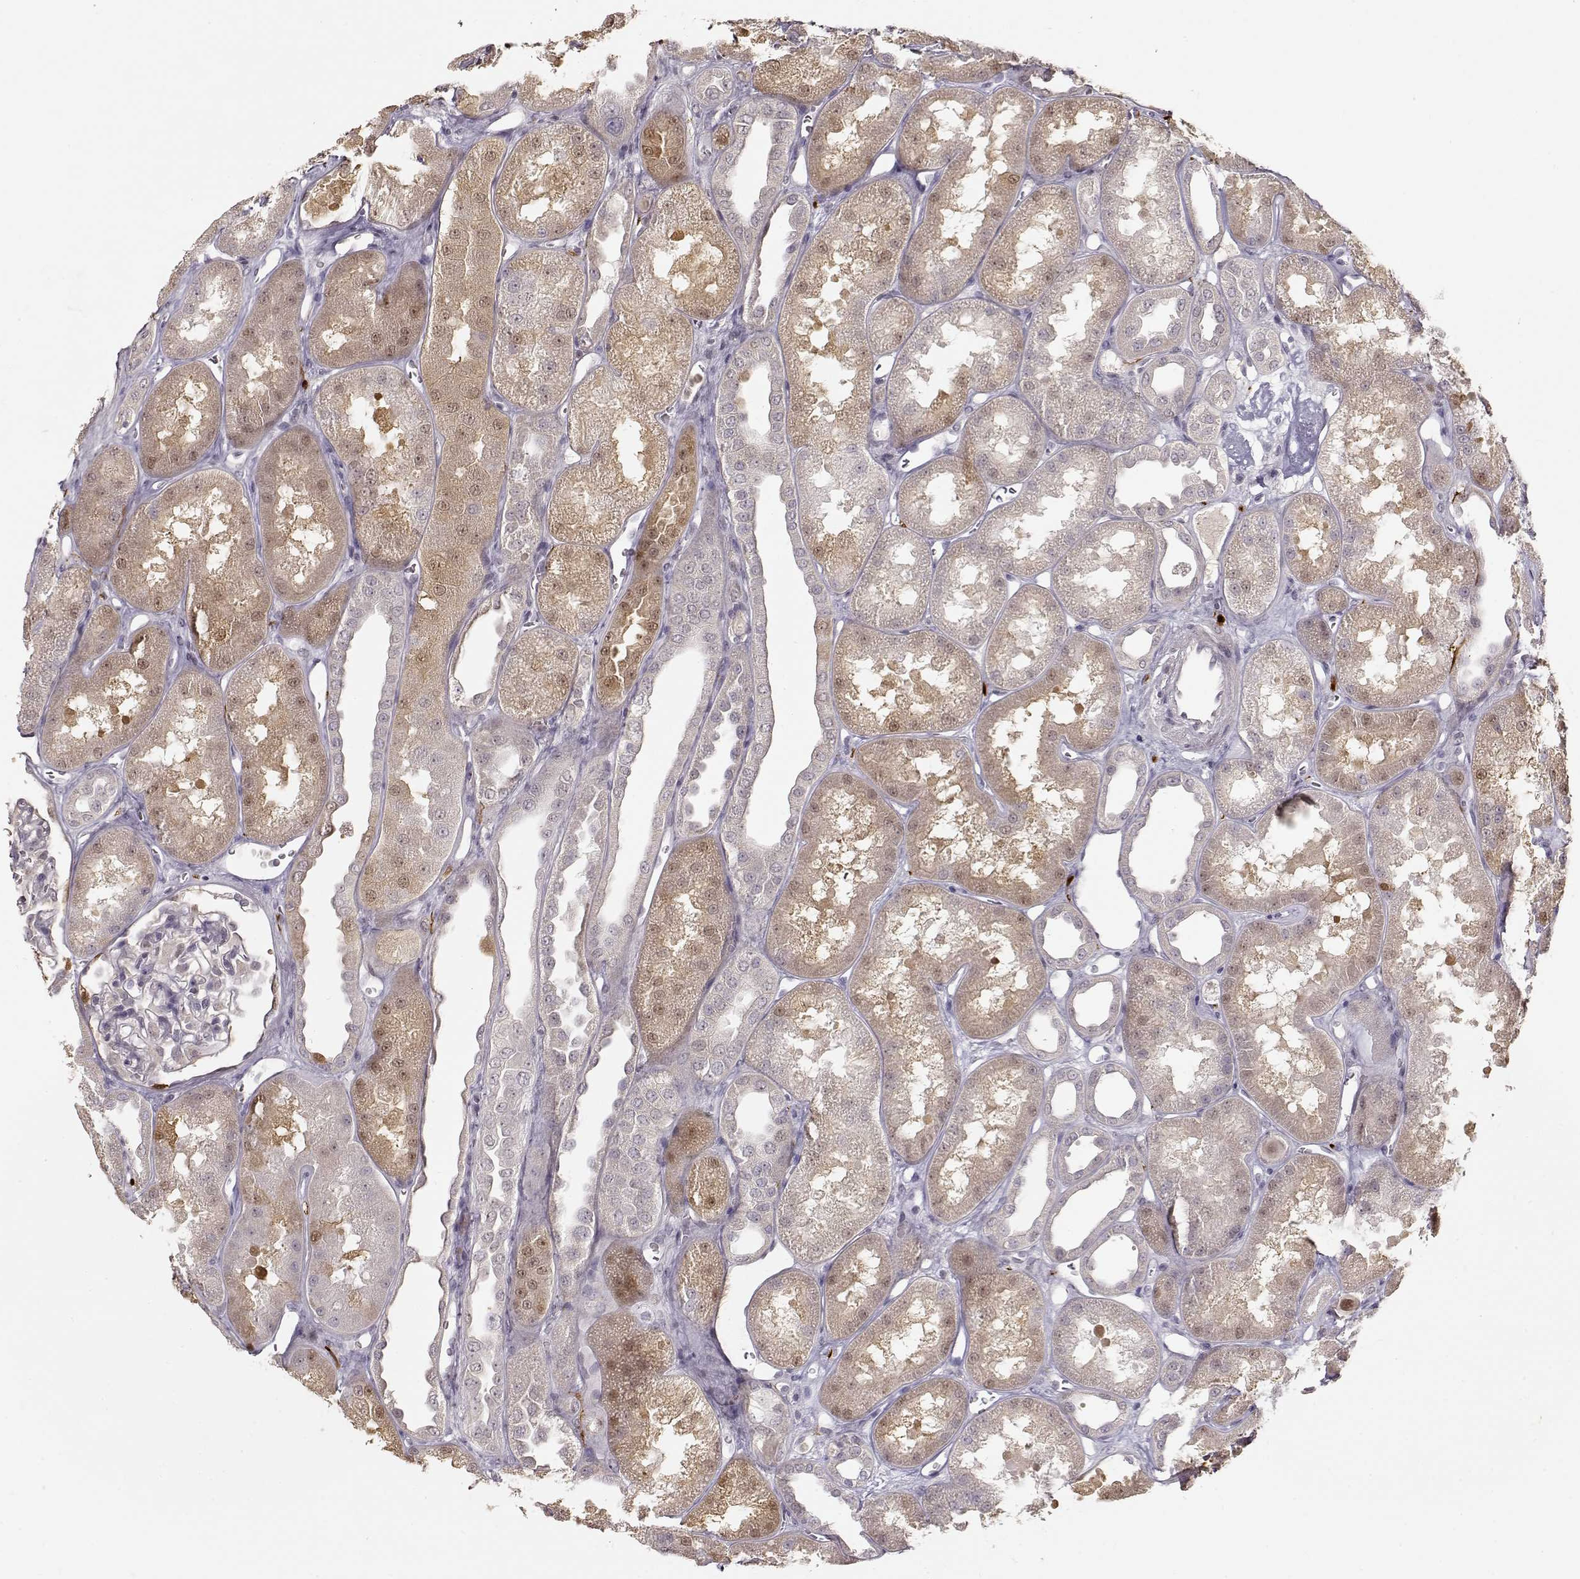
{"staining": {"intensity": "negative", "quantity": "none", "location": "none"}, "tissue": "kidney", "cell_type": "Cells in glomeruli", "image_type": "normal", "snomed": [{"axis": "morphology", "description": "Normal tissue, NOS"}, {"axis": "topography", "description": "Kidney"}], "caption": "The photomicrograph demonstrates no staining of cells in glomeruli in normal kidney. Nuclei are stained in blue.", "gene": "S100B", "patient": {"sex": "male", "age": 61}}